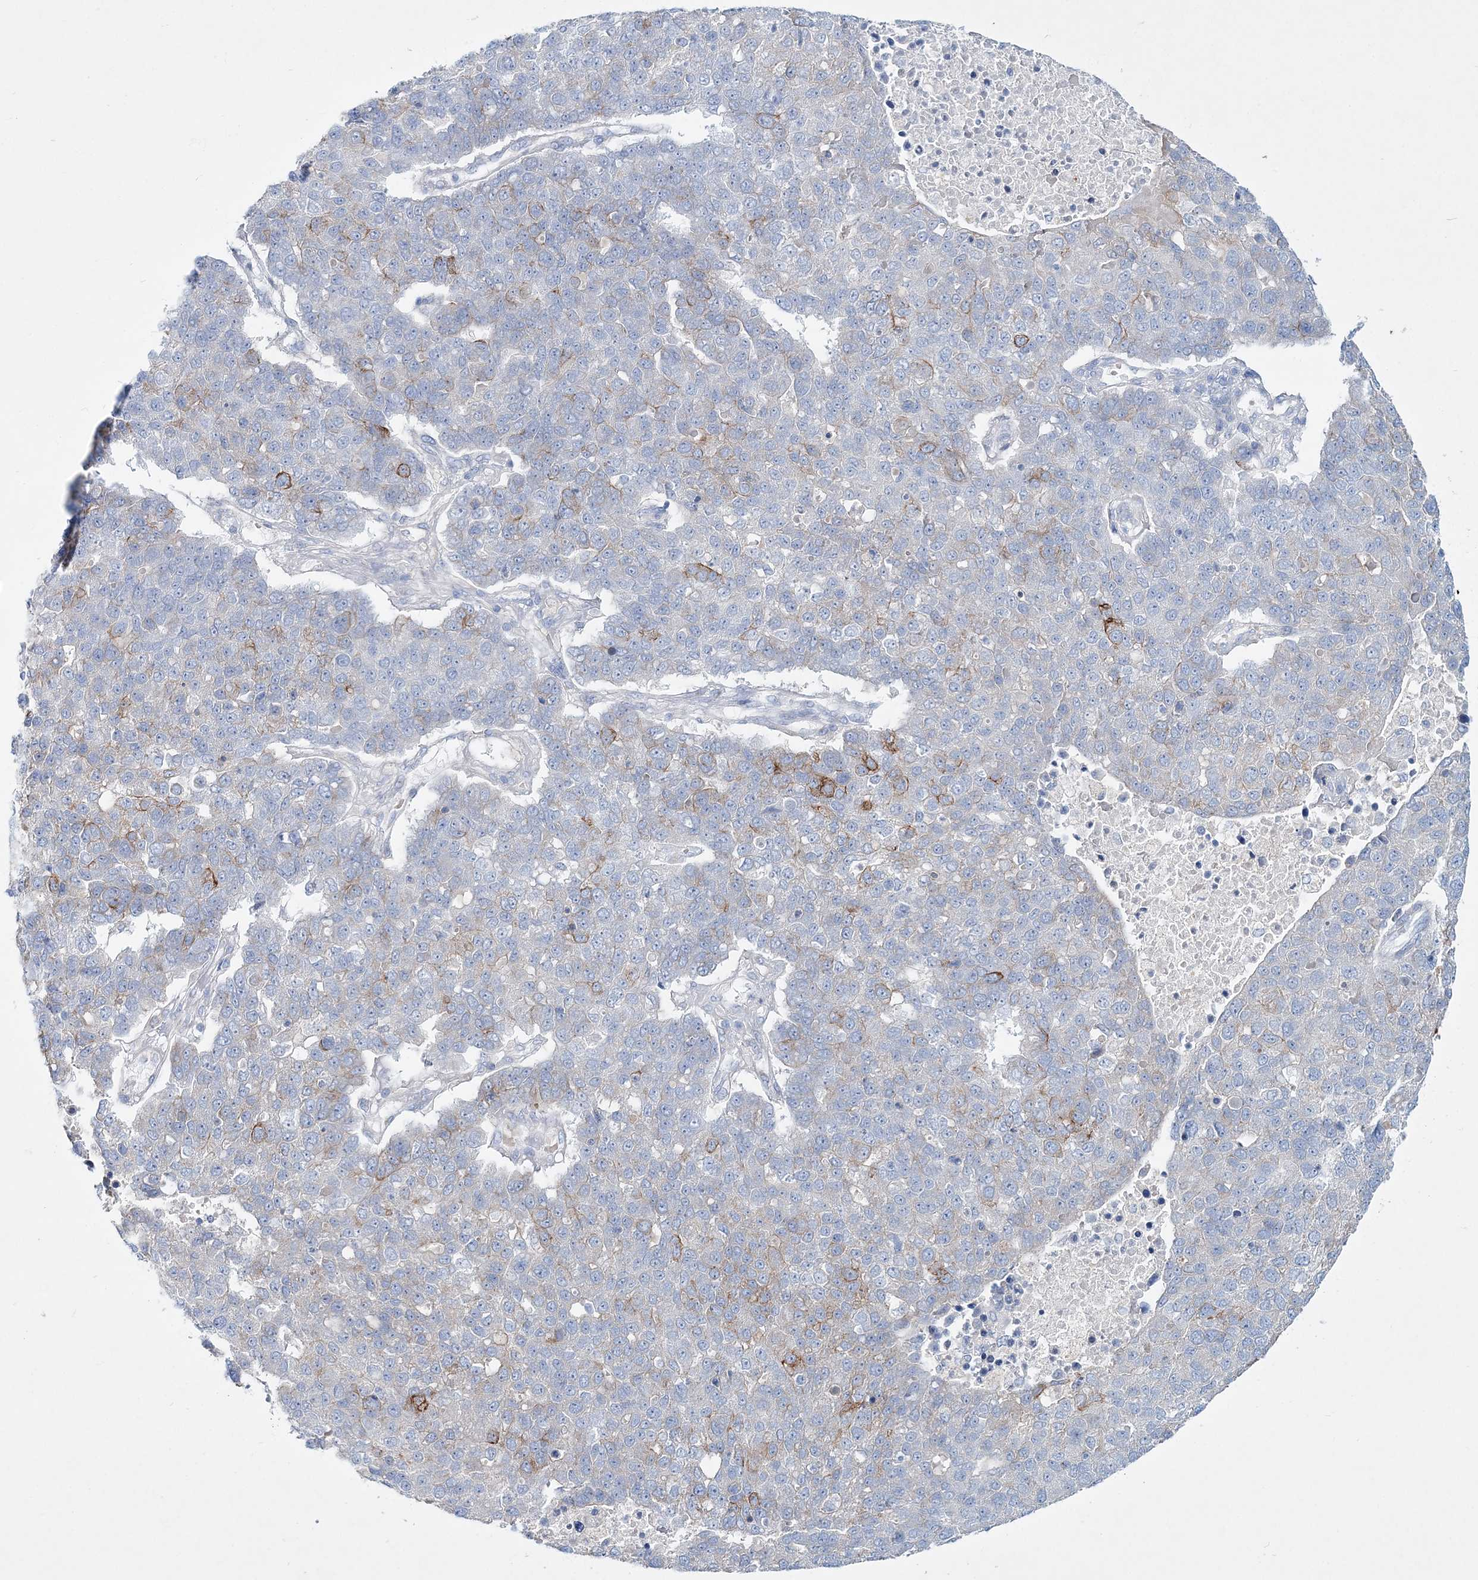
{"staining": {"intensity": "strong", "quantity": "<25%", "location": "cytoplasmic/membranous"}, "tissue": "pancreatic cancer", "cell_type": "Tumor cells", "image_type": "cancer", "snomed": [{"axis": "morphology", "description": "Adenocarcinoma, NOS"}, {"axis": "topography", "description": "Pancreas"}], "caption": "Immunohistochemical staining of human adenocarcinoma (pancreatic) exhibits strong cytoplasmic/membranous protein staining in about <25% of tumor cells.", "gene": "ADGRL1", "patient": {"sex": "female", "age": 61}}